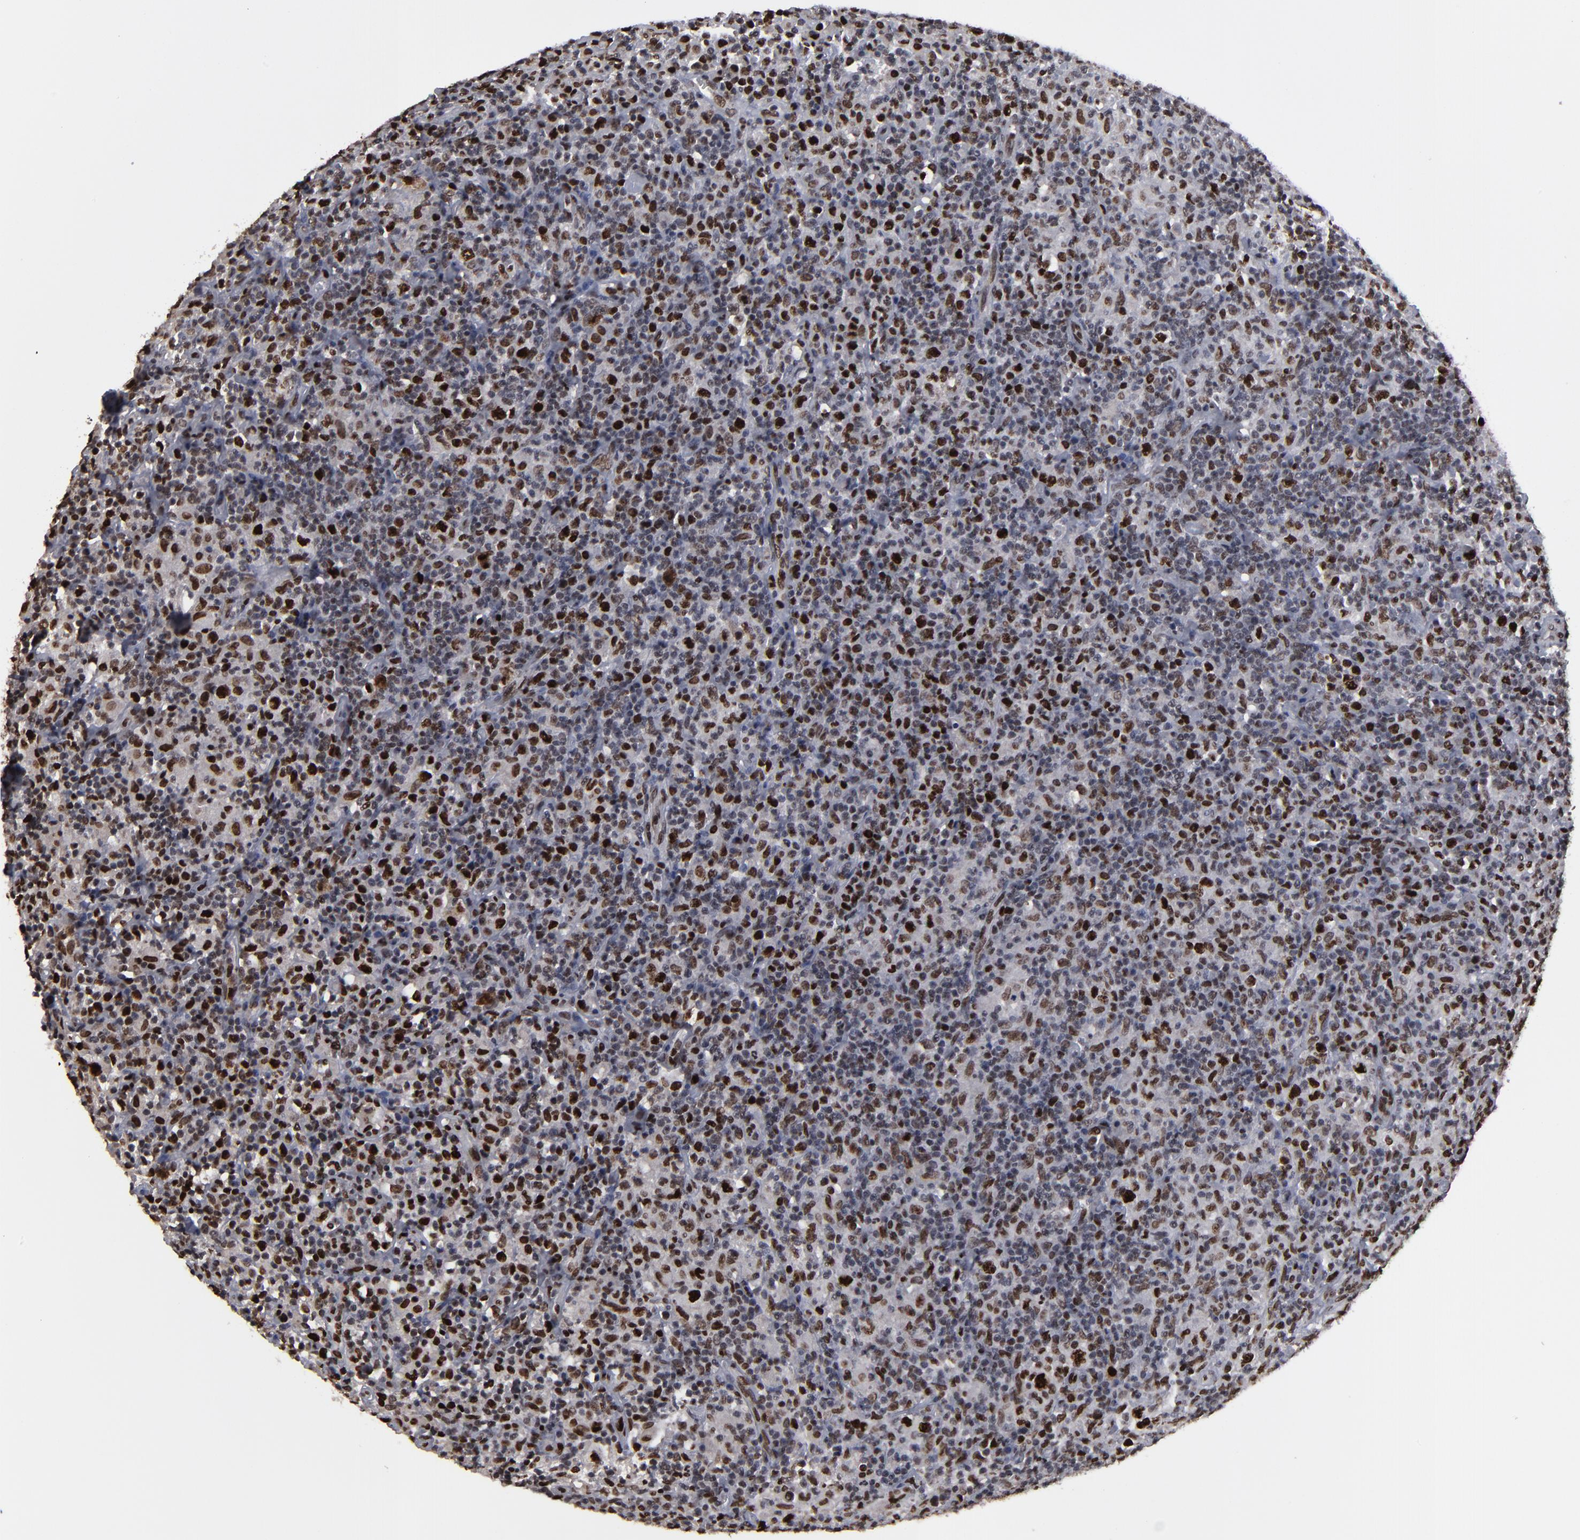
{"staining": {"intensity": "moderate", "quantity": "25%-75%", "location": "nuclear"}, "tissue": "lymphoma", "cell_type": "Tumor cells", "image_type": "cancer", "snomed": [{"axis": "morphology", "description": "Hodgkin's disease, NOS"}, {"axis": "topography", "description": "Lymph node"}], "caption": "This micrograph exhibits IHC staining of Hodgkin's disease, with medium moderate nuclear positivity in about 25%-75% of tumor cells.", "gene": "BAZ1A", "patient": {"sex": "male", "age": 65}}